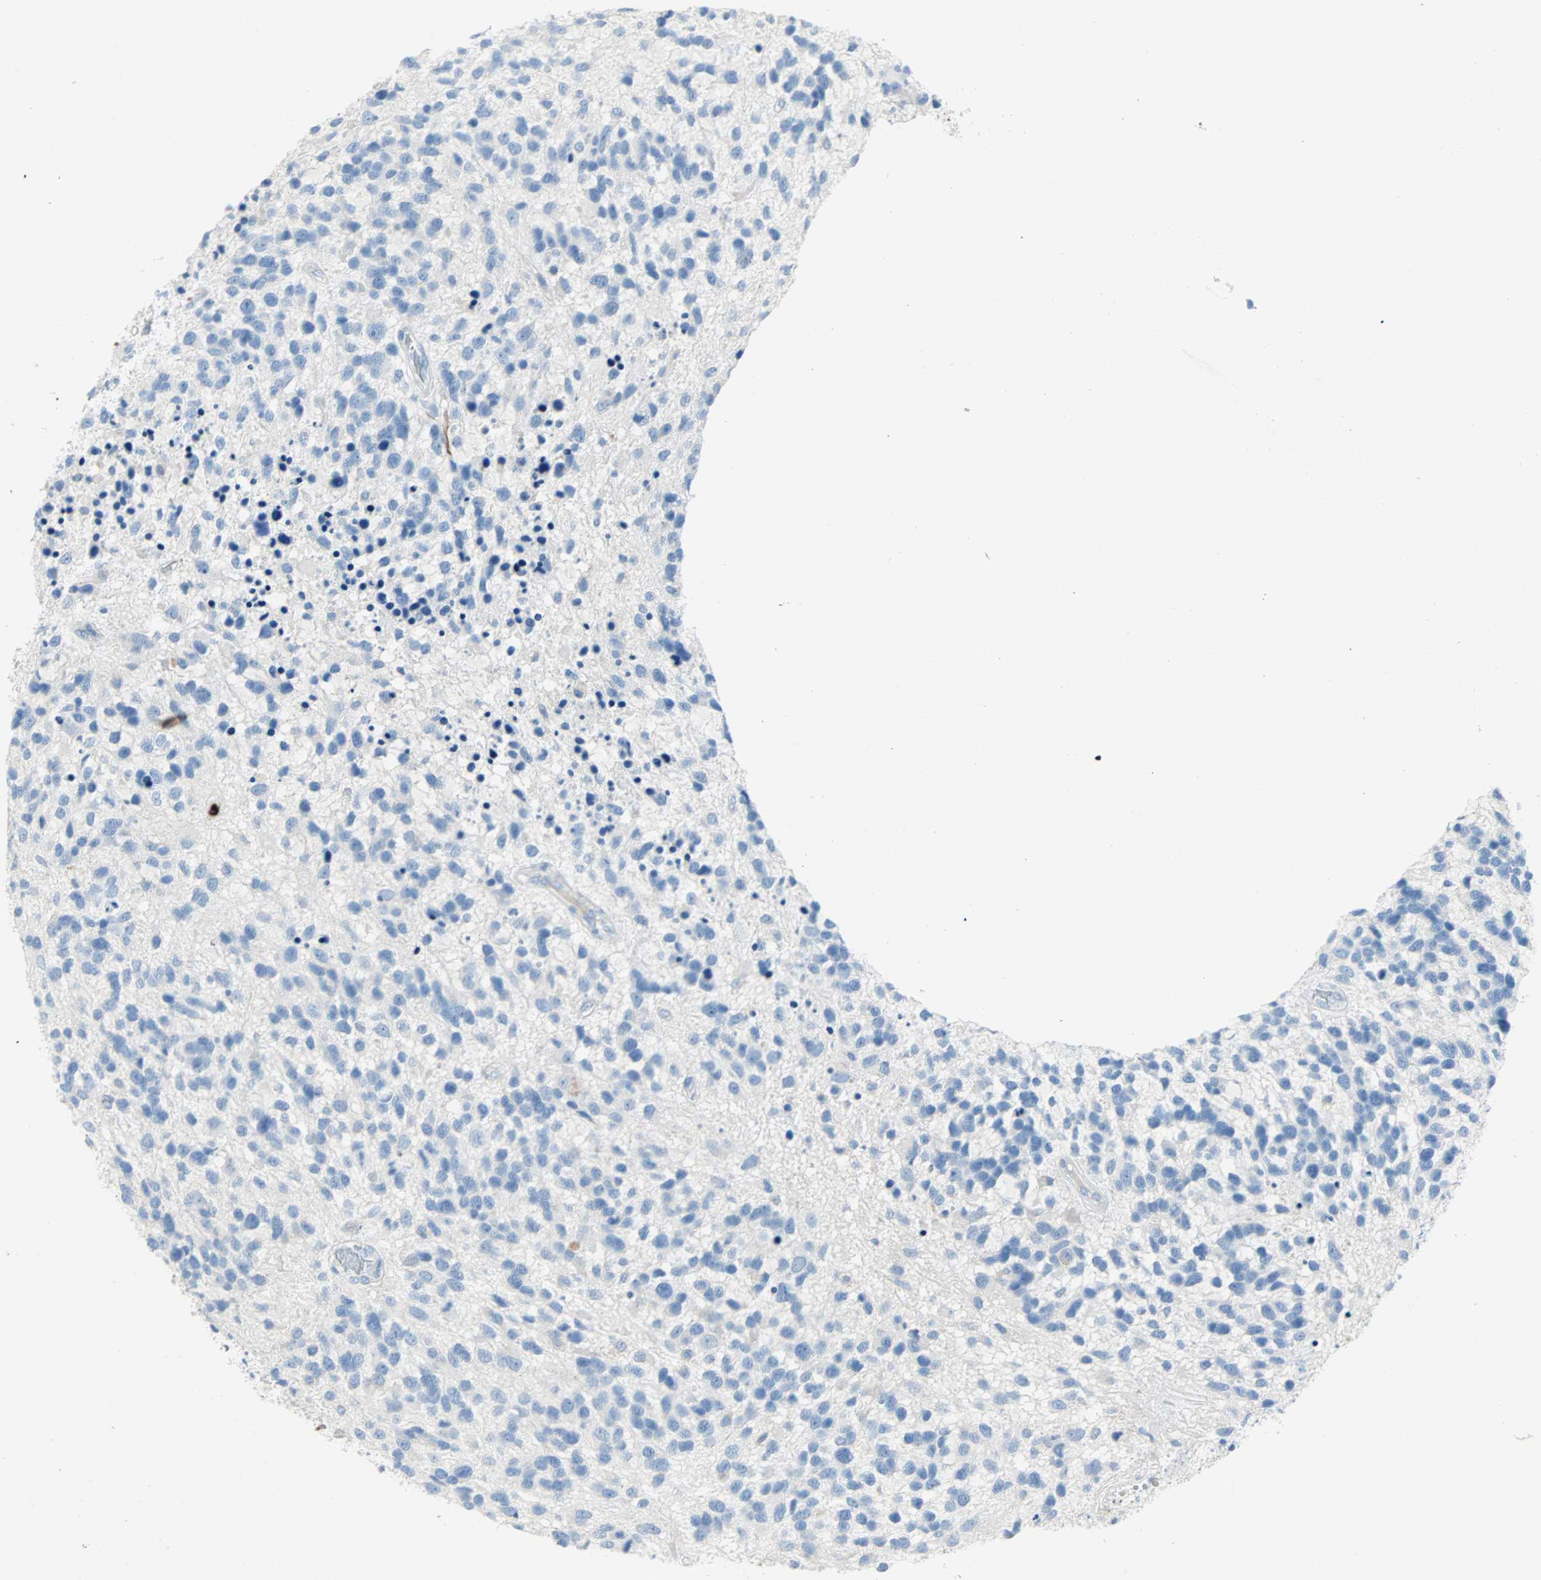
{"staining": {"intensity": "negative", "quantity": "none", "location": "none"}, "tissue": "glioma", "cell_type": "Tumor cells", "image_type": "cancer", "snomed": [{"axis": "morphology", "description": "Glioma, malignant, High grade"}, {"axis": "topography", "description": "Brain"}], "caption": "Immunohistochemistry image of human high-grade glioma (malignant) stained for a protein (brown), which exhibits no expression in tumor cells.", "gene": "CLEC4A", "patient": {"sex": "female", "age": 58}}